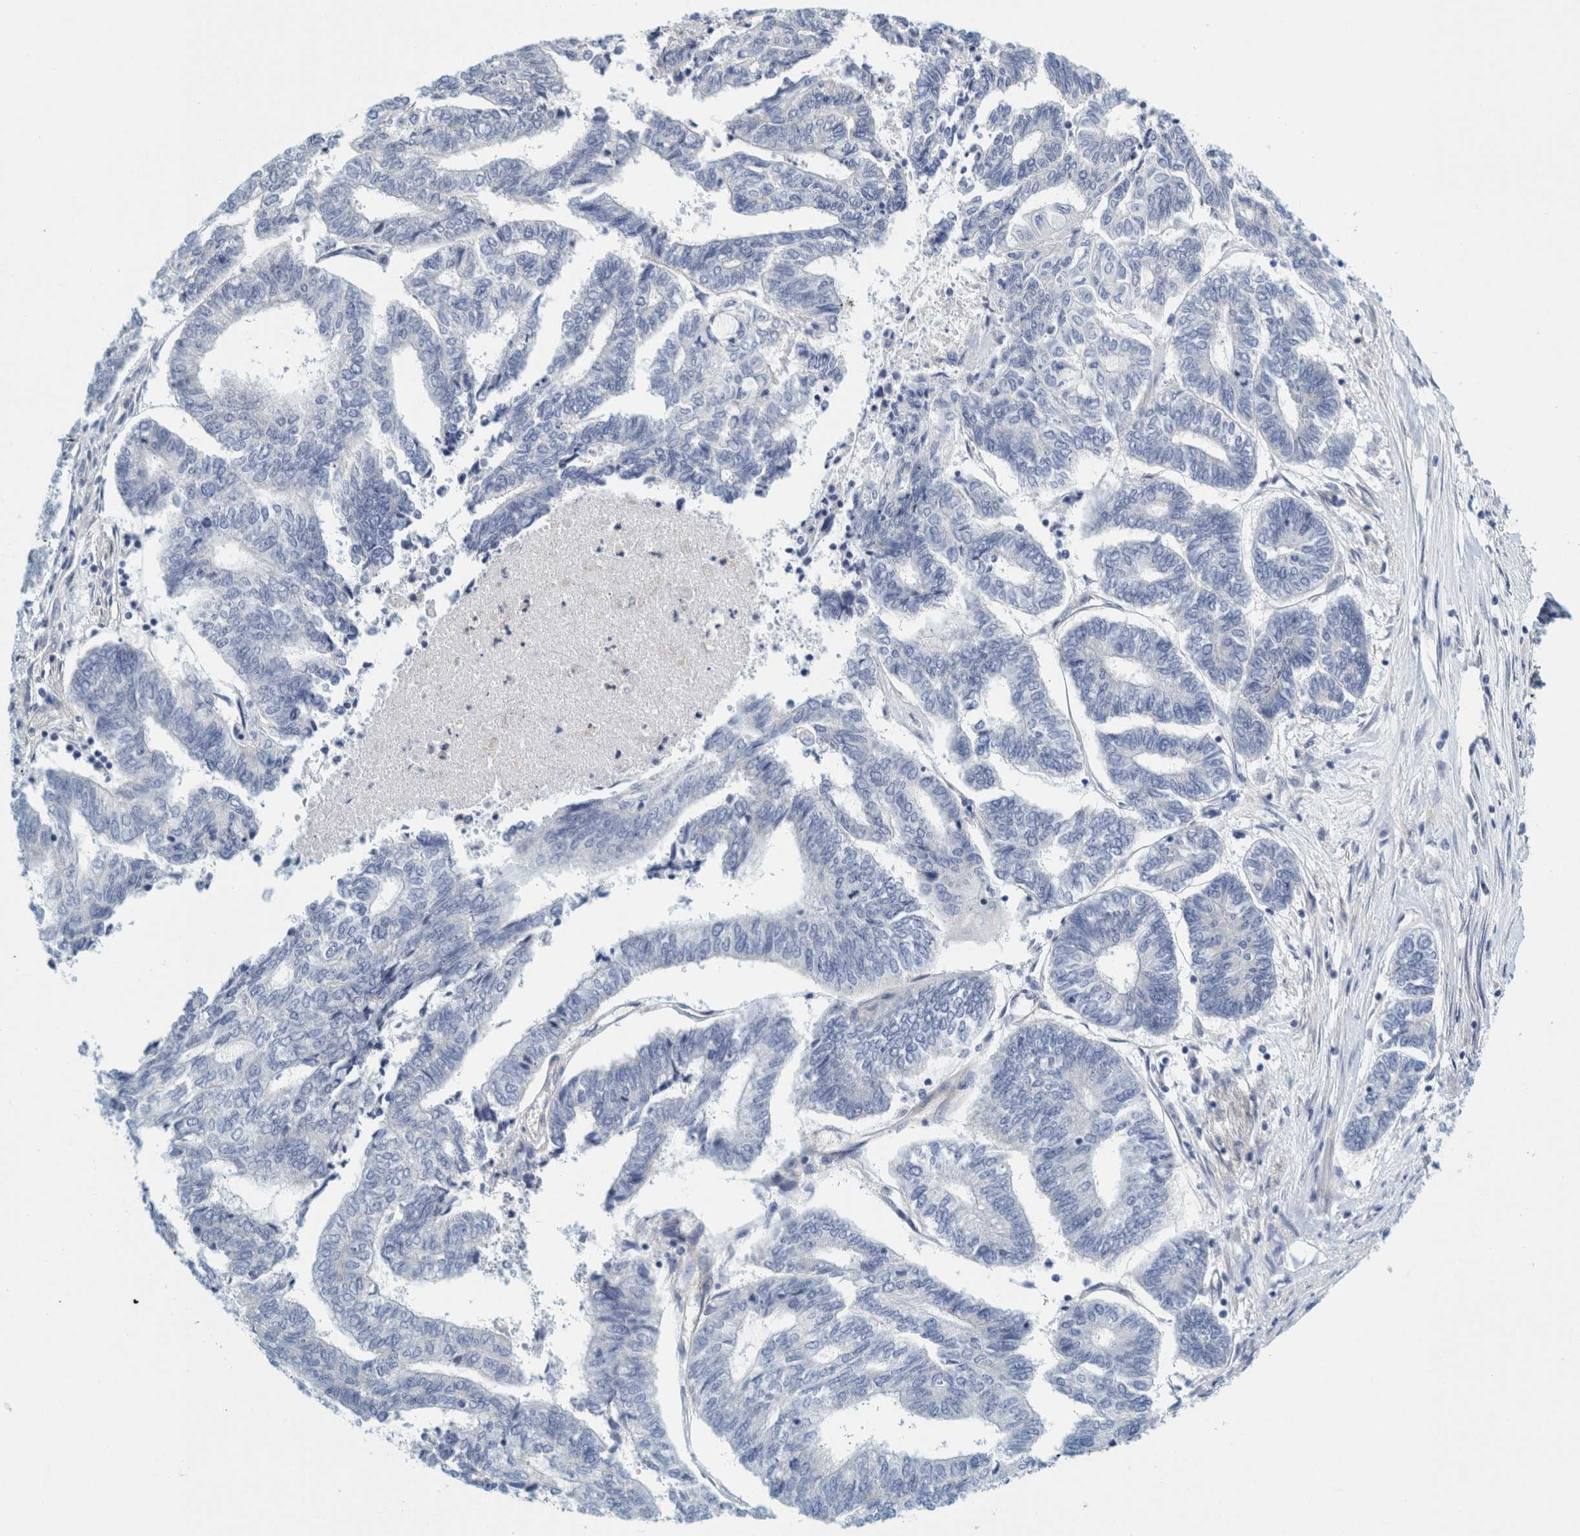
{"staining": {"intensity": "negative", "quantity": "none", "location": "none"}, "tissue": "endometrial cancer", "cell_type": "Tumor cells", "image_type": "cancer", "snomed": [{"axis": "morphology", "description": "Adenocarcinoma, NOS"}, {"axis": "topography", "description": "Uterus"}, {"axis": "topography", "description": "Endometrium"}], "caption": "Immunohistochemistry (IHC) micrograph of neoplastic tissue: endometrial cancer stained with DAB (3,3'-diaminobenzidine) demonstrates no significant protein expression in tumor cells. (Brightfield microscopy of DAB immunohistochemistry (IHC) at high magnification).", "gene": "ZNF324B", "patient": {"sex": "female", "age": 70}}